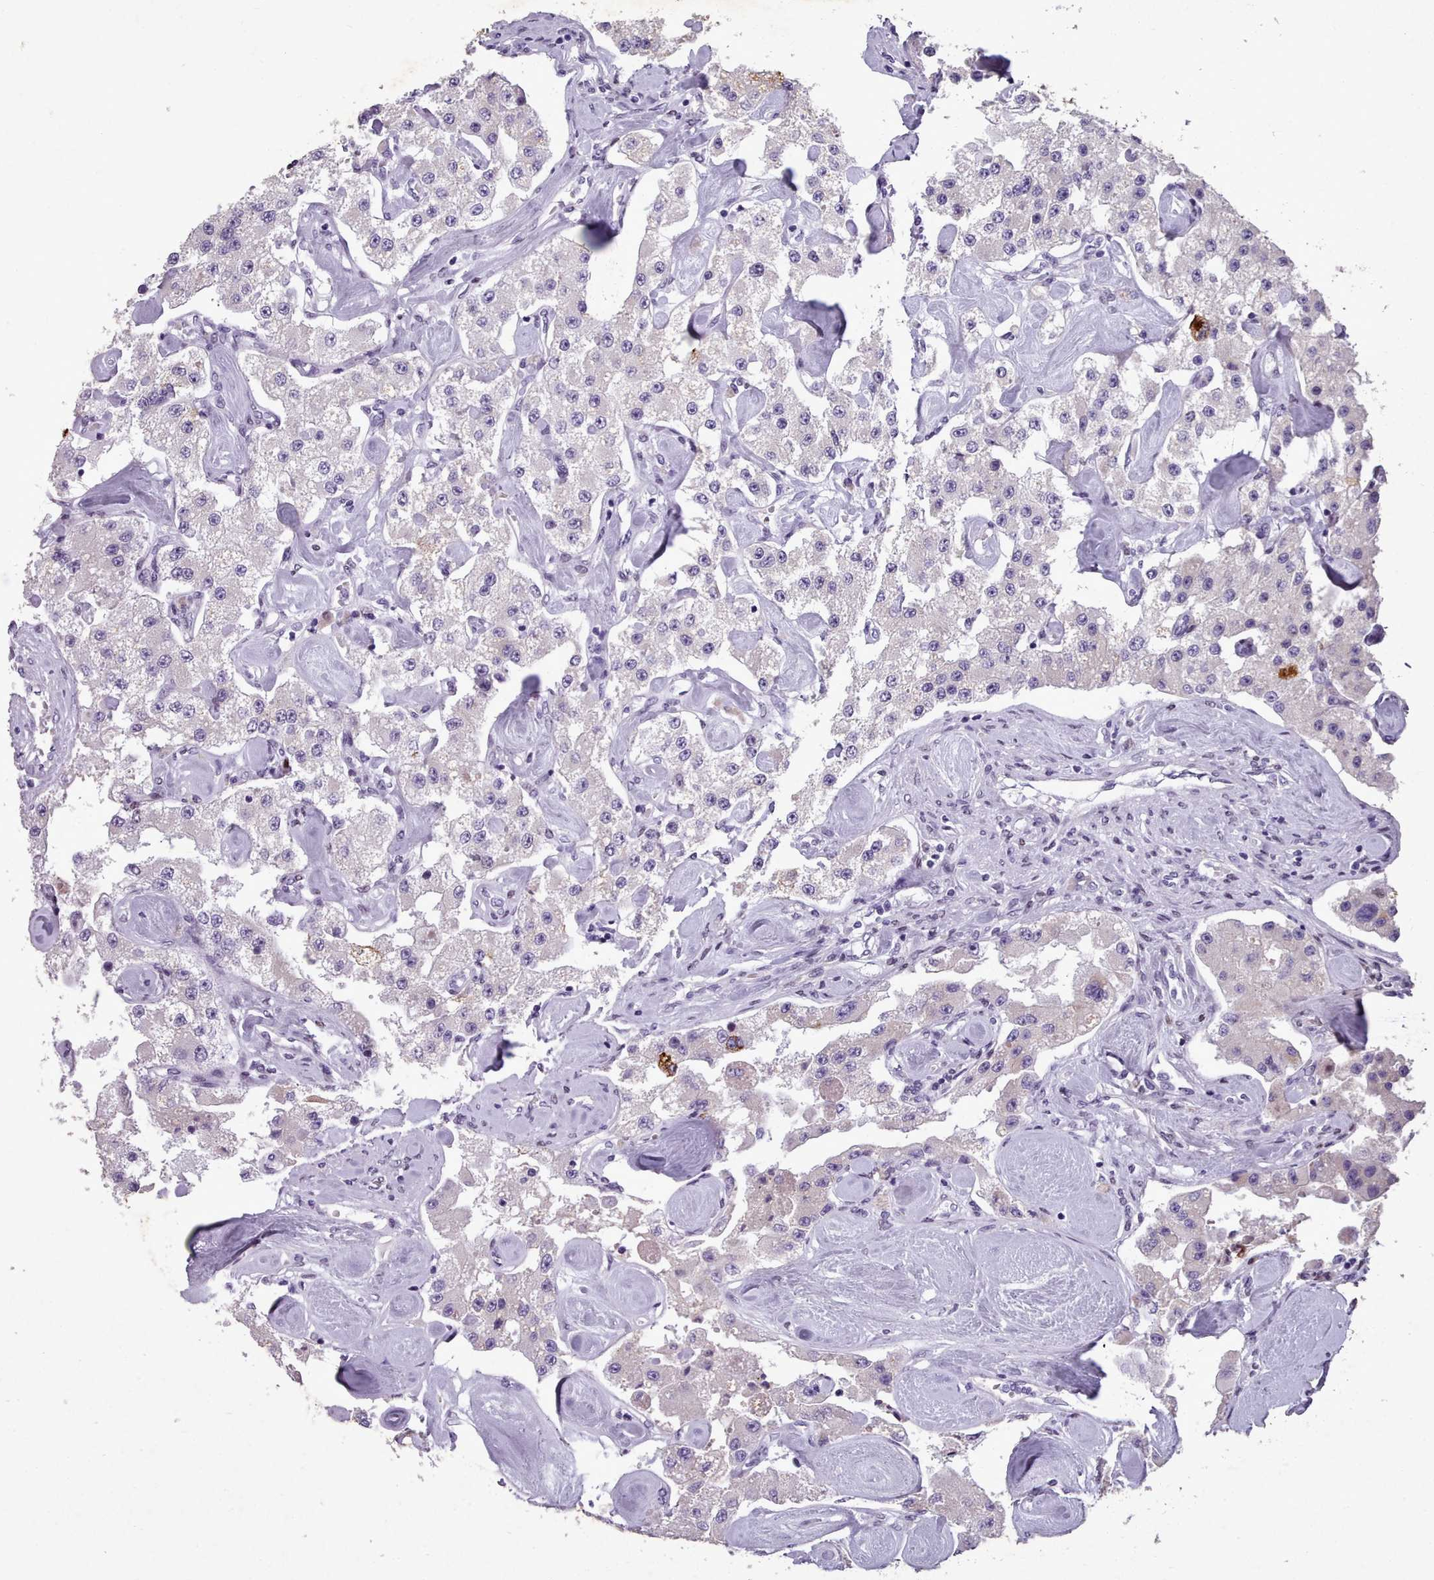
{"staining": {"intensity": "negative", "quantity": "none", "location": "none"}, "tissue": "carcinoid", "cell_type": "Tumor cells", "image_type": "cancer", "snomed": [{"axis": "morphology", "description": "Carcinoid, malignant, NOS"}, {"axis": "topography", "description": "Pancreas"}], "caption": "Immunohistochemistry (IHC) image of neoplastic tissue: carcinoid stained with DAB shows no significant protein expression in tumor cells. (IHC, brightfield microscopy, high magnification).", "gene": "KCNT2", "patient": {"sex": "male", "age": 41}}